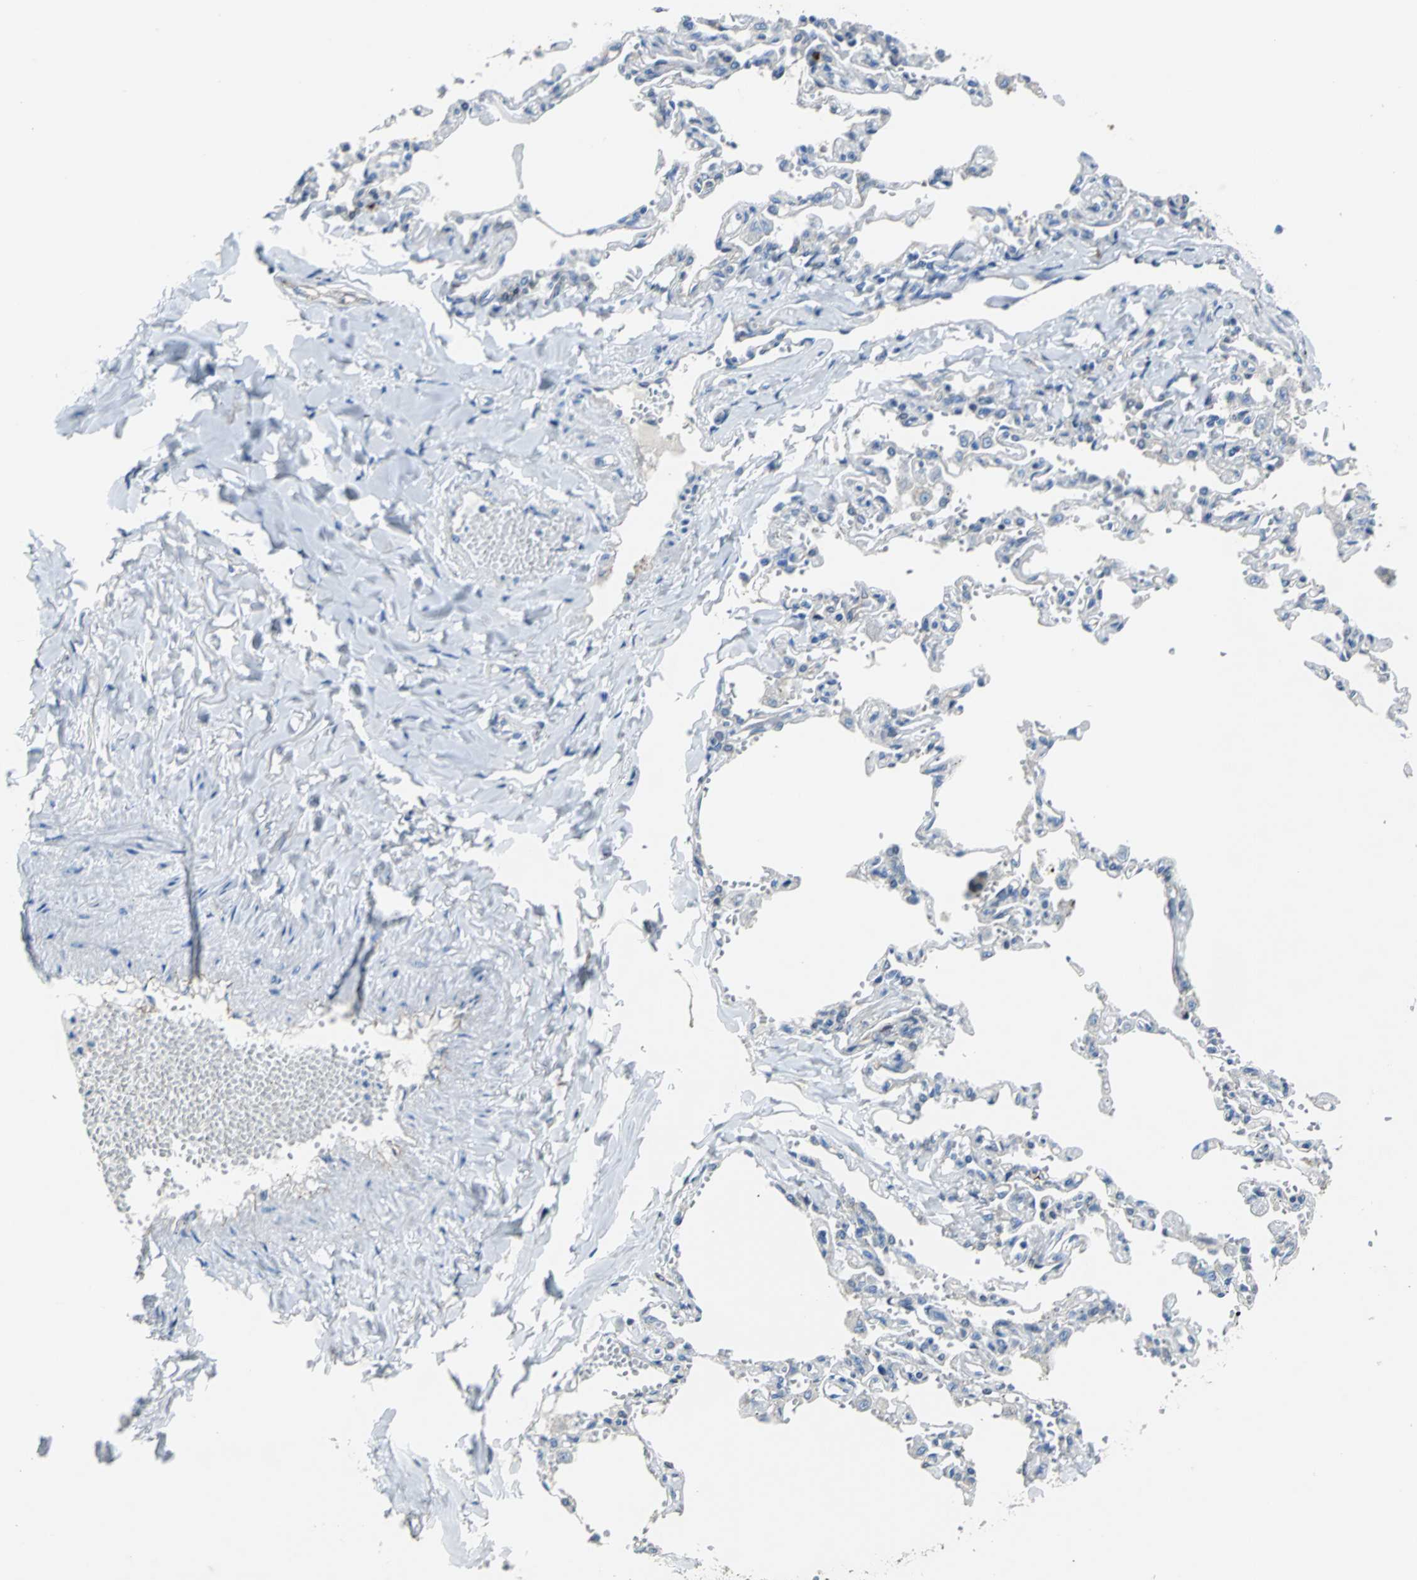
{"staining": {"intensity": "strong", "quantity": "<25%", "location": "nuclear"}, "tissue": "lung", "cell_type": "Alveolar cells", "image_type": "normal", "snomed": [{"axis": "morphology", "description": "Normal tissue, NOS"}, {"axis": "topography", "description": "Lung"}], "caption": "This histopathology image demonstrates normal lung stained with immunohistochemistry to label a protein in brown. The nuclear of alveolar cells show strong positivity for the protein. Nuclei are counter-stained blue.", "gene": "ENSG00000285130", "patient": {"sex": "male", "age": 21}}